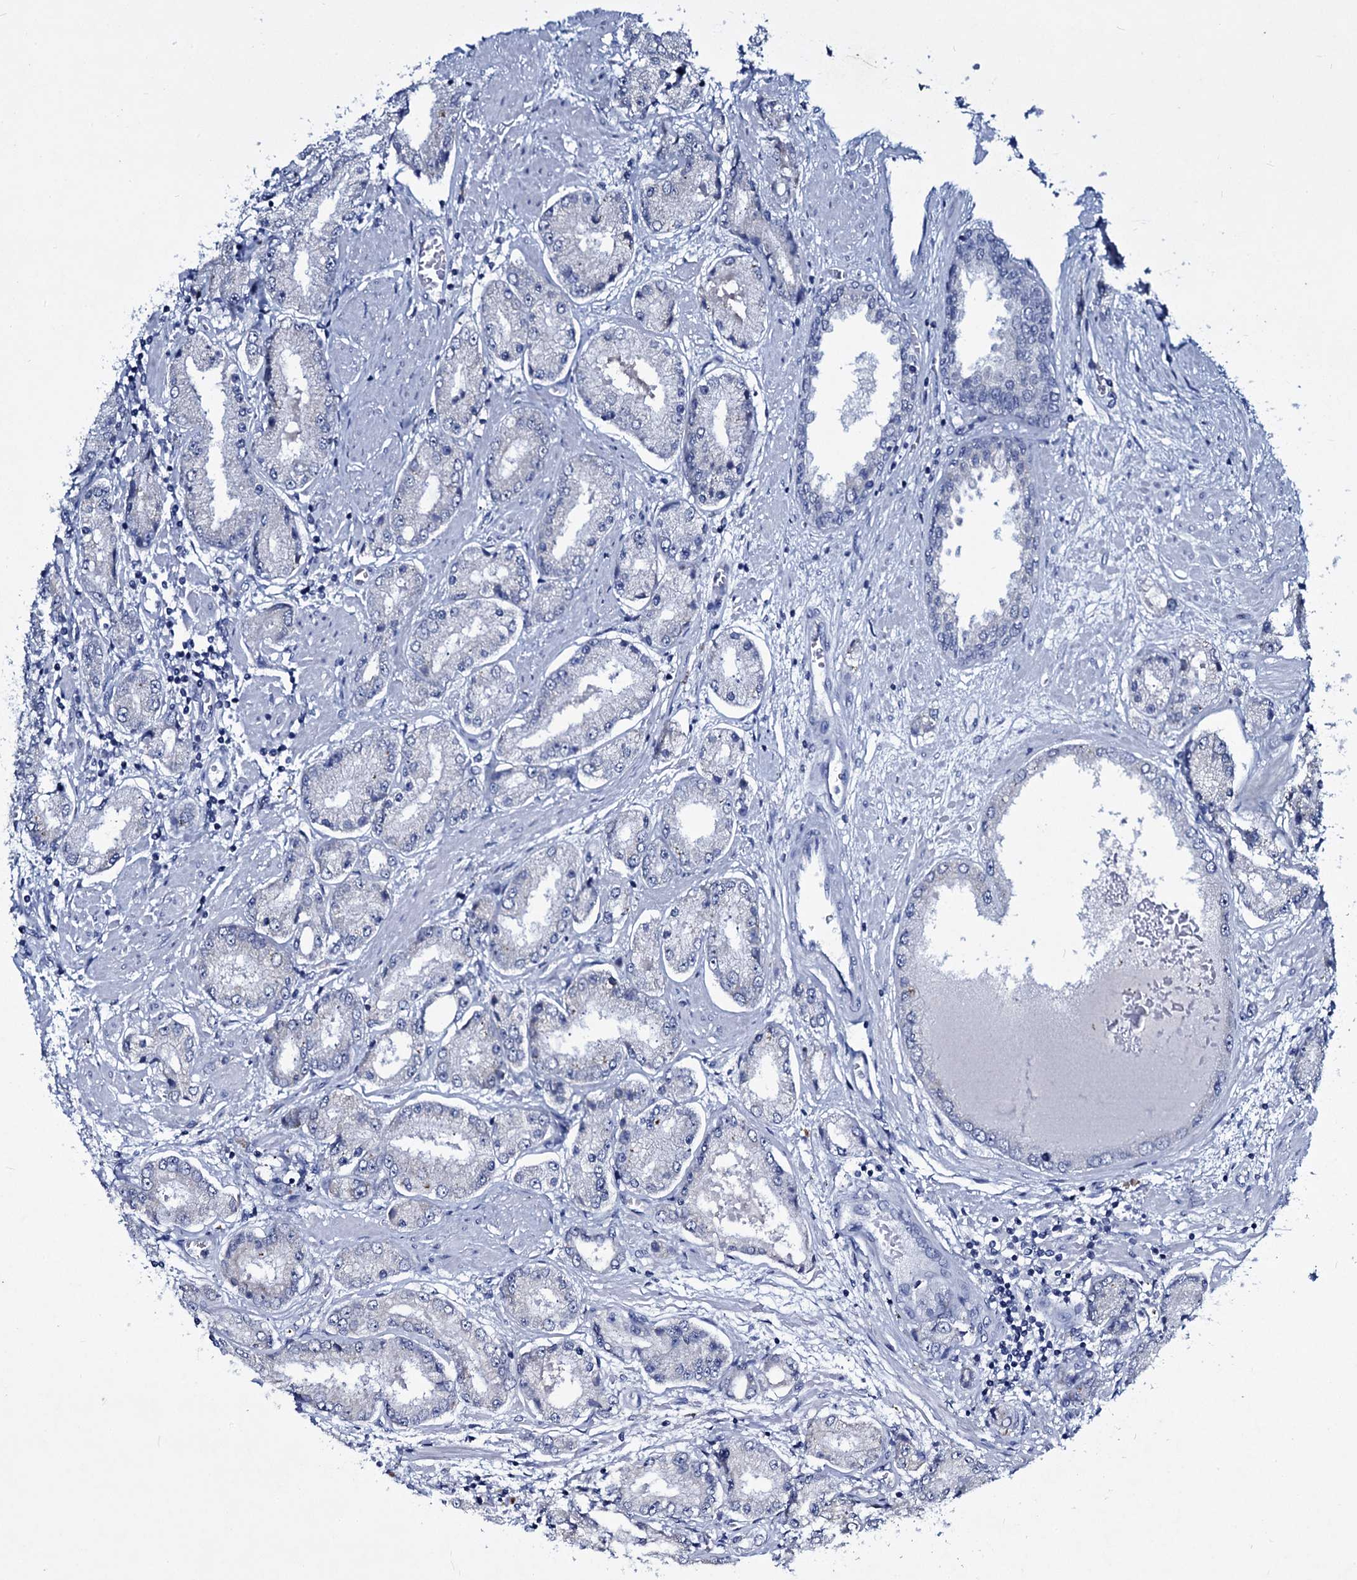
{"staining": {"intensity": "negative", "quantity": "none", "location": "none"}, "tissue": "prostate cancer", "cell_type": "Tumor cells", "image_type": "cancer", "snomed": [{"axis": "morphology", "description": "Adenocarcinoma, High grade"}, {"axis": "topography", "description": "Prostate"}], "caption": "Tumor cells show no significant expression in prostate cancer.", "gene": "TPGS2", "patient": {"sex": "male", "age": 59}}